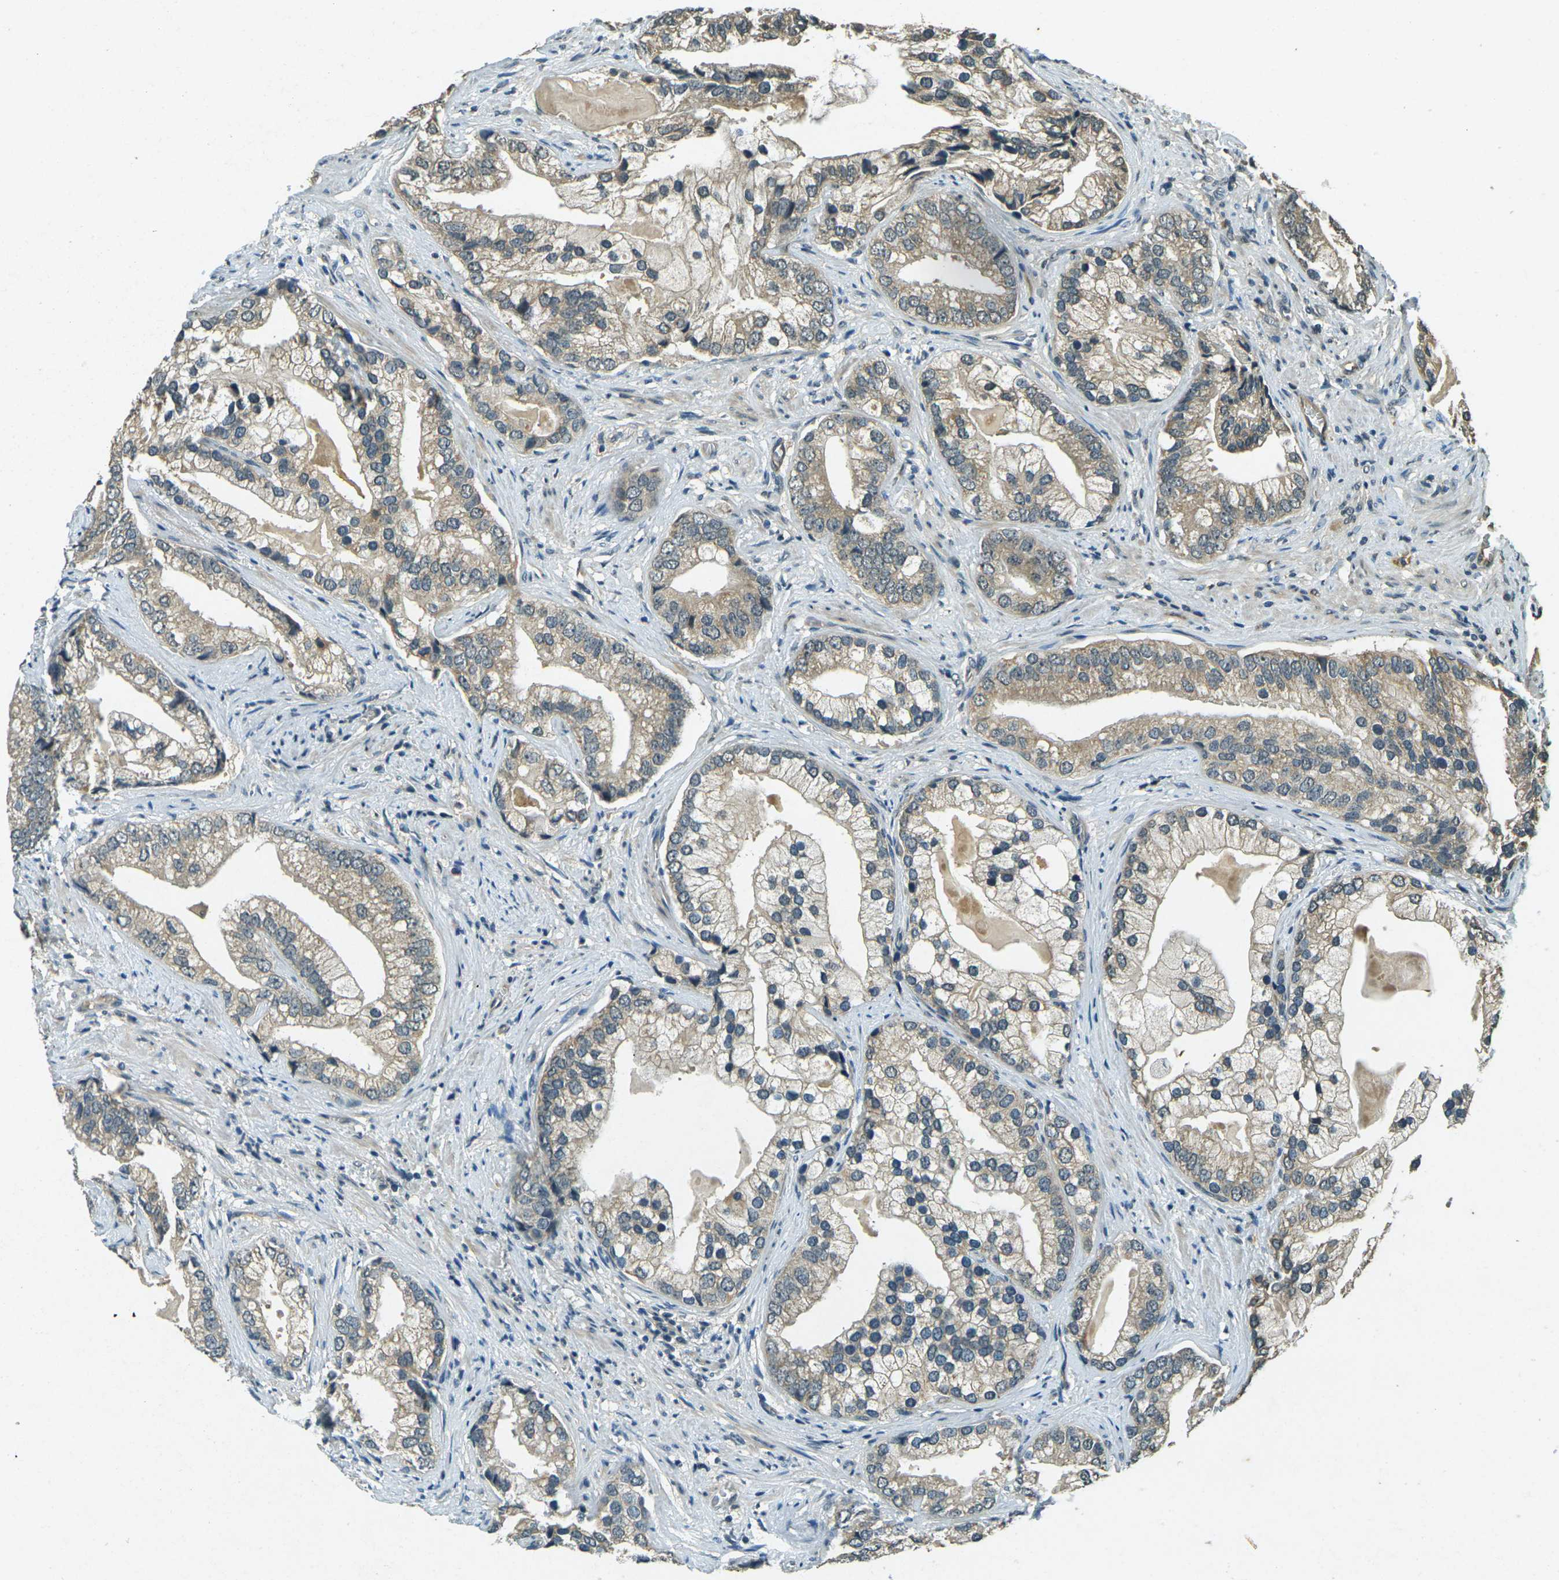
{"staining": {"intensity": "moderate", "quantity": ">75%", "location": "cytoplasmic/membranous"}, "tissue": "prostate cancer", "cell_type": "Tumor cells", "image_type": "cancer", "snomed": [{"axis": "morphology", "description": "Adenocarcinoma, Low grade"}, {"axis": "topography", "description": "Prostate"}], "caption": "Immunohistochemical staining of human adenocarcinoma (low-grade) (prostate) demonstrates medium levels of moderate cytoplasmic/membranous staining in about >75% of tumor cells.", "gene": "PDE2A", "patient": {"sex": "male", "age": 71}}